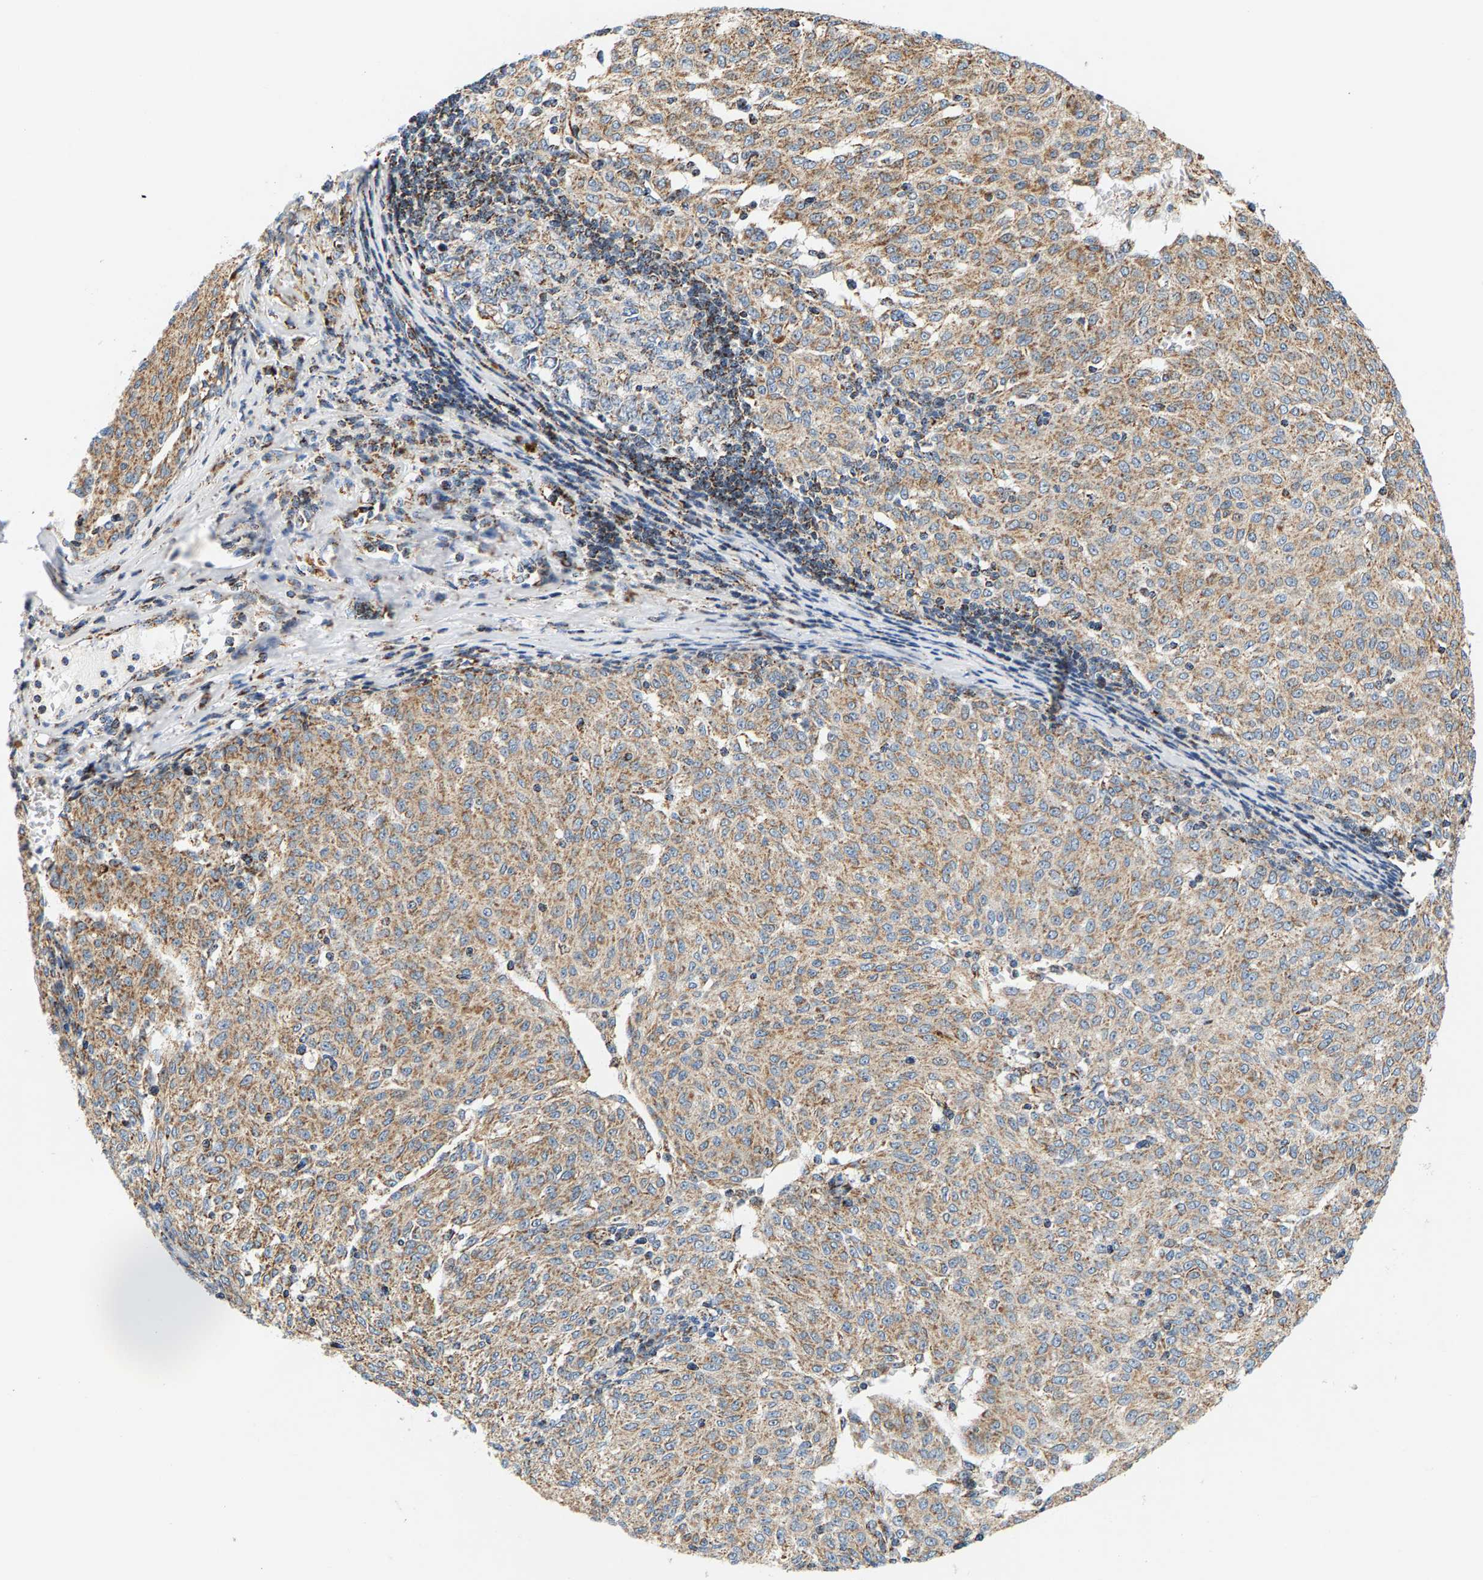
{"staining": {"intensity": "moderate", "quantity": ">75%", "location": "cytoplasmic/membranous"}, "tissue": "melanoma", "cell_type": "Tumor cells", "image_type": "cancer", "snomed": [{"axis": "morphology", "description": "Malignant melanoma, NOS"}, {"axis": "topography", "description": "Skin"}], "caption": "Malignant melanoma stained for a protein demonstrates moderate cytoplasmic/membranous positivity in tumor cells. The protein is shown in brown color, while the nuclei are stained blue.", "gene": "PDE1A", "patient": {"sex": "female", "age": 72}}